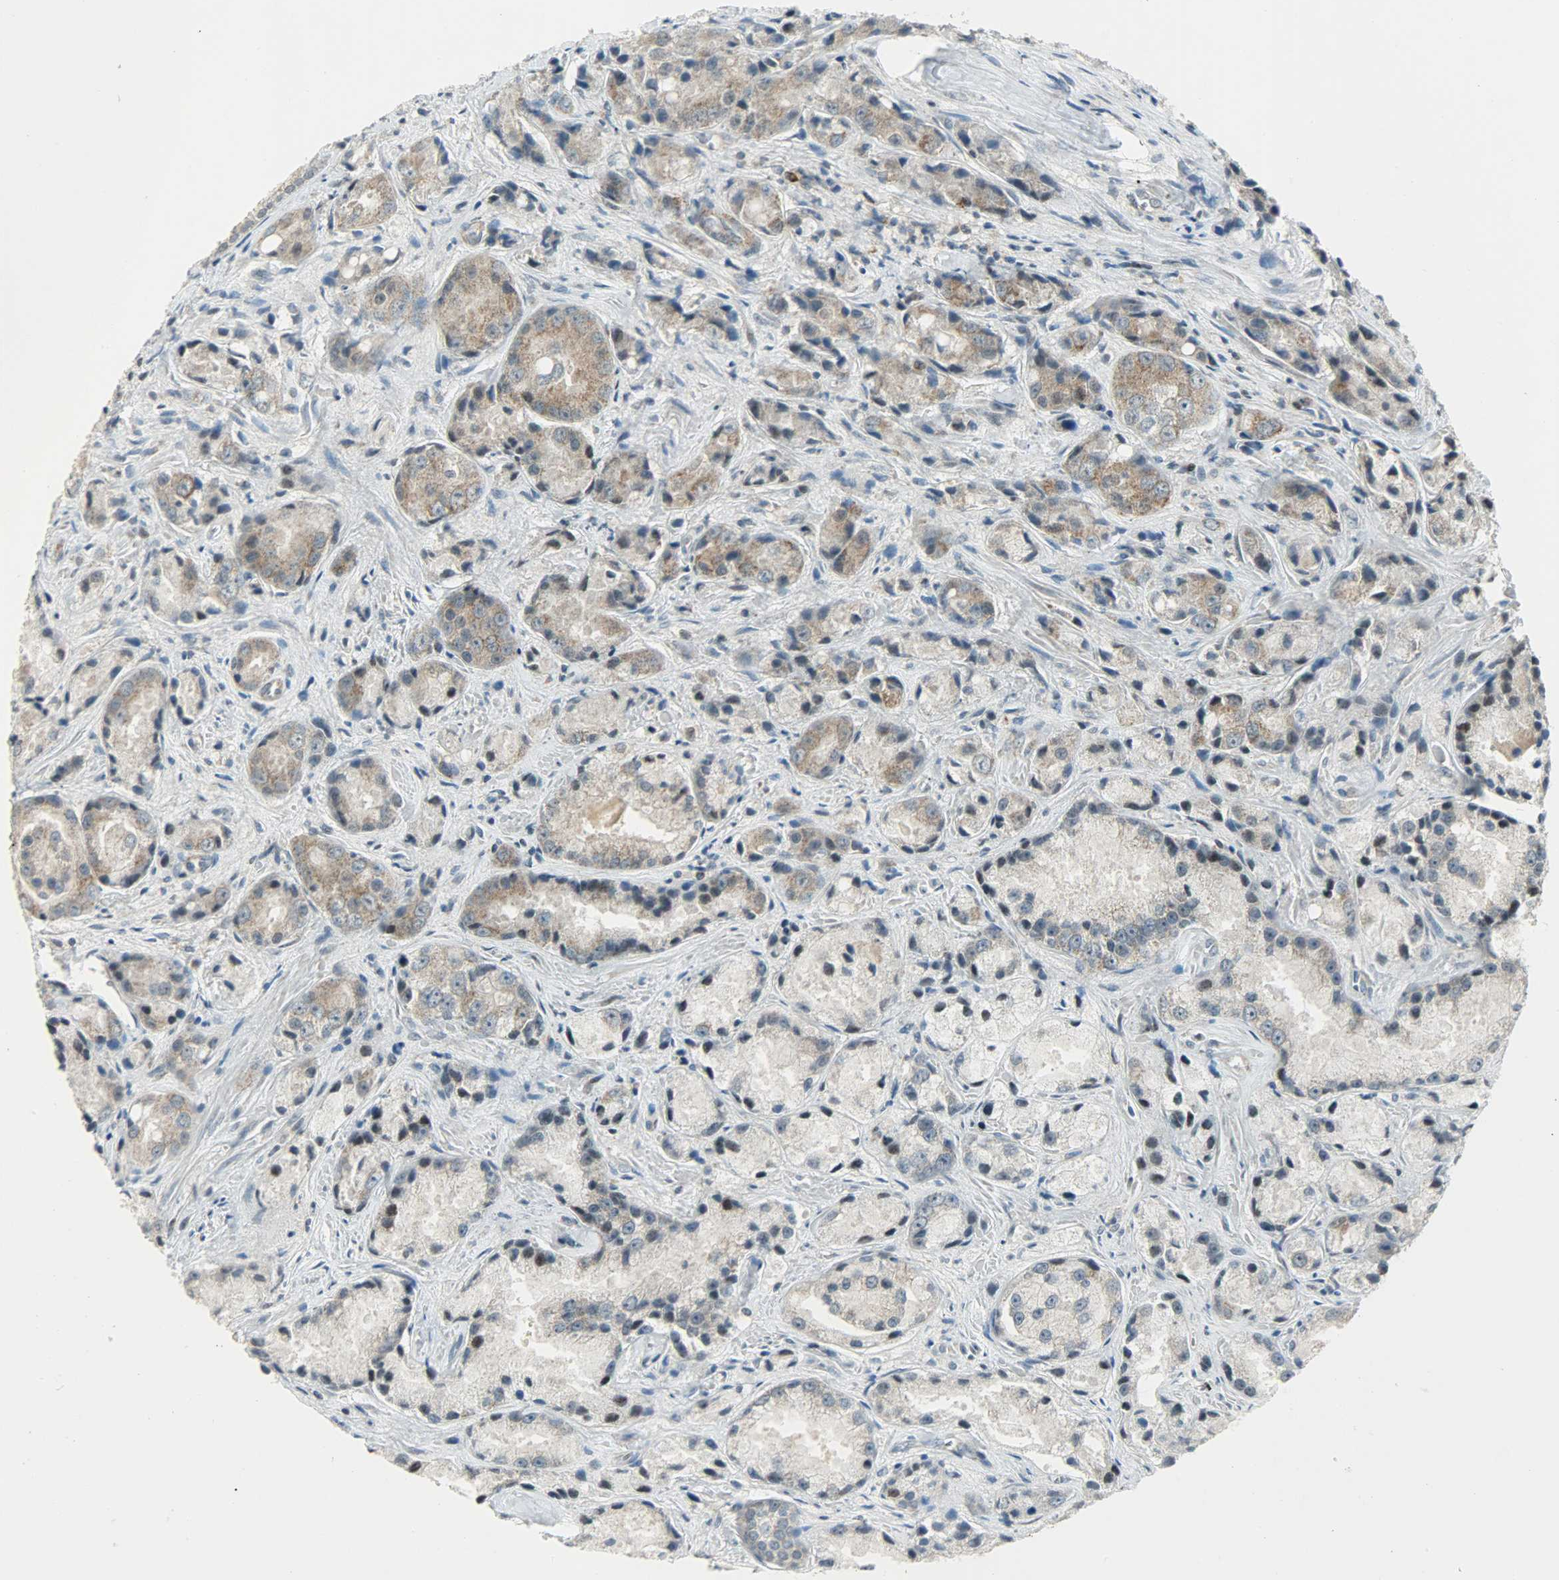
{"staining": {"intensity": "weak", "quantity": ">75%", "location": "cytoplasmic/membranous,nuclear"}, "tissue": "prostate cancer", "cell_type": "Tumor cells", "image_type": "cancer", "snomed": [{"axis": "morphology", "description": "Adenocarcinoma, Low grade"}, {"axis": "topography", "description": "Prostate"}], "caption": "Weak cytoplasmic/membranous and nuclear expression for a protein is identified in approximately >75% of tumor cells of prostate adenocarcinoma (low-grade) using IHC.", "gene": "IL15", "patient": {"sex": "male", "age": 64}}